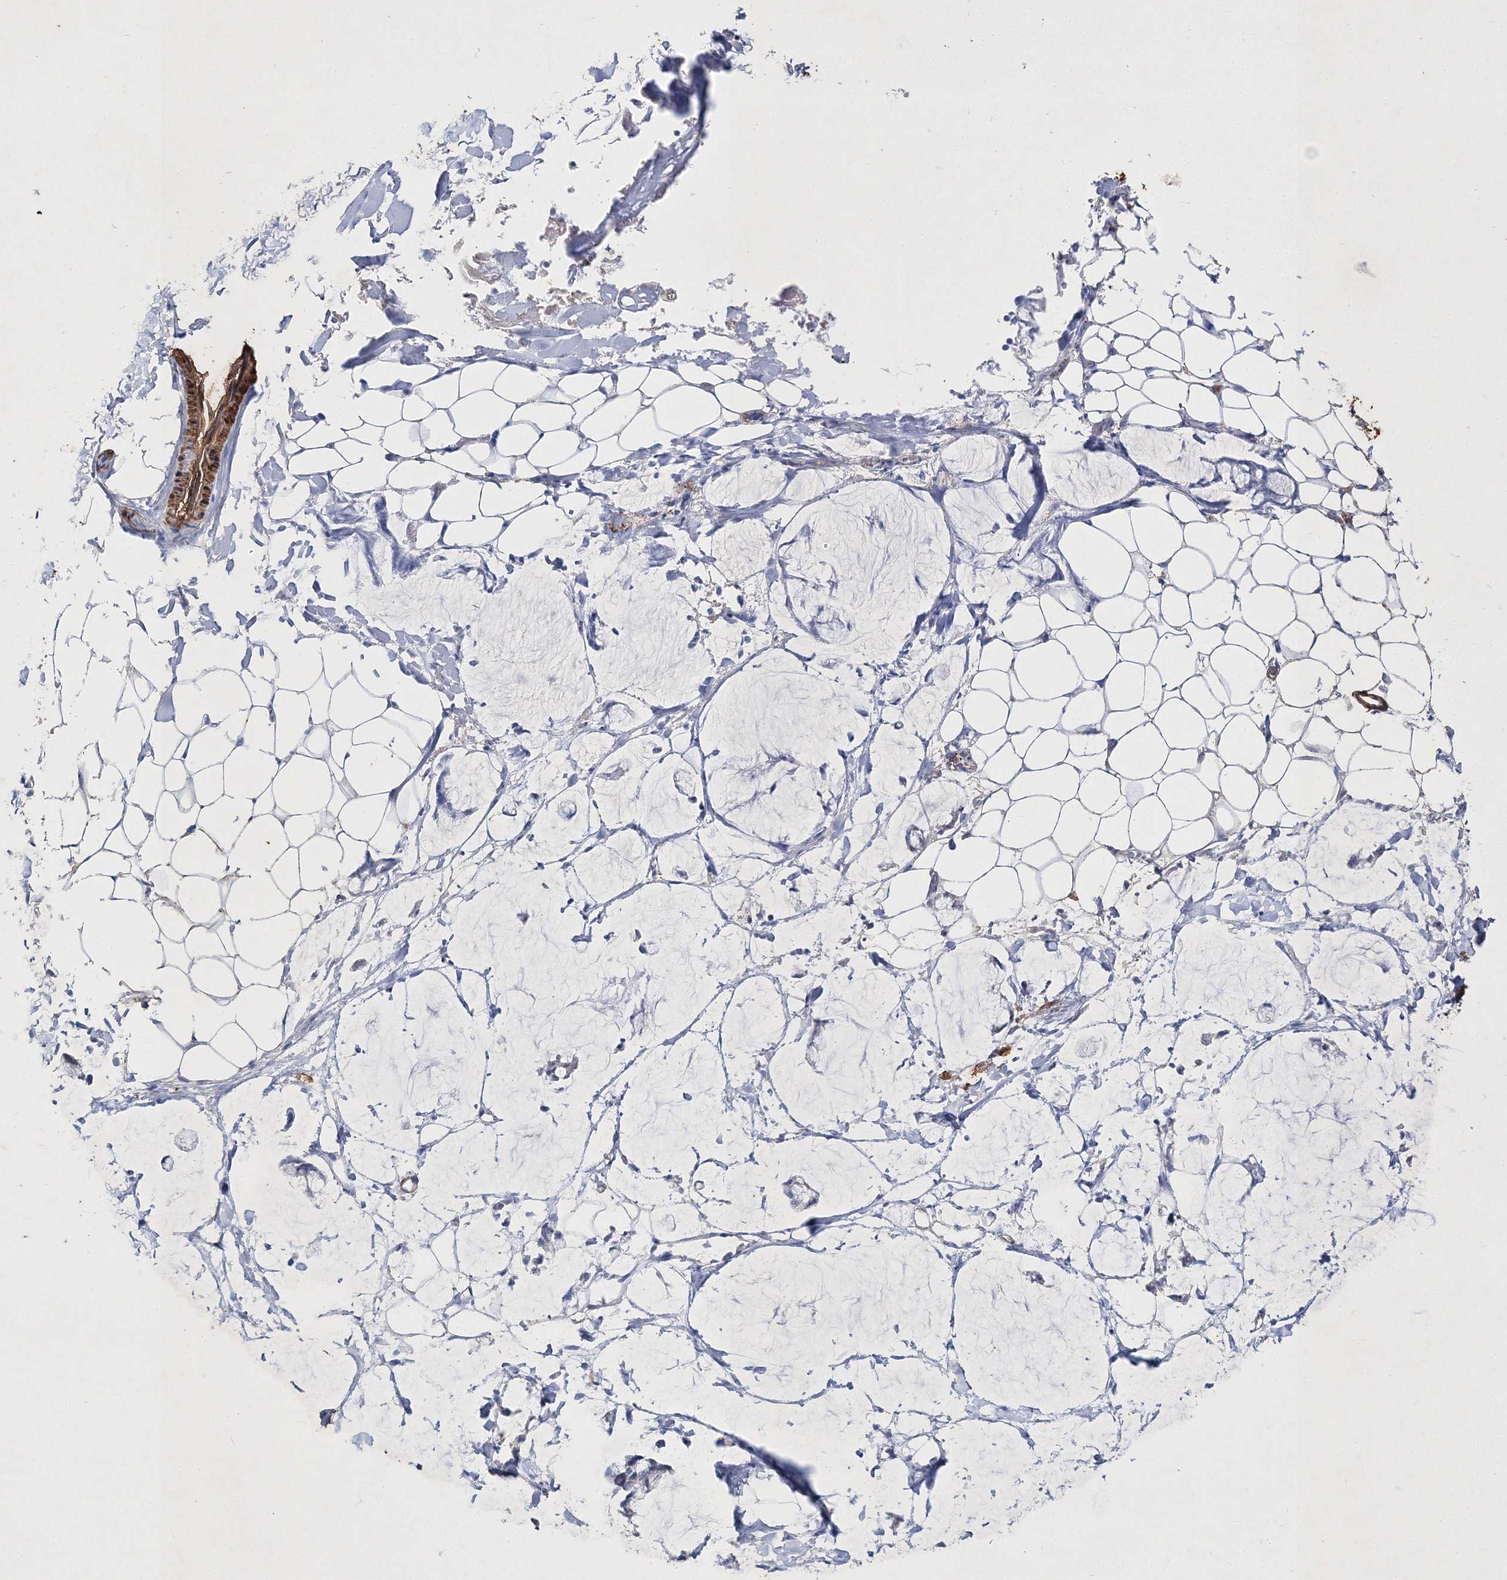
{"staining": {"intensity": "negative", "quantity": "none", "location": "none"}, "tissue": "adipose tissue", "cell_type": "Adipocytes", "image_type": "normal", "snomed": [{"axis": "morphology", "description": "Normal tissue, NOS"}, {"axis": "morphology", "description": "Adenocarcinoma, NOS"}, {"axis": "topography", "description": "Colon"}, {"axis": "topography", "description": "Peripheral nerve tissue"}], "caption": "Photomicrograph shows no protein positivity in adipocytes of normal adipose tissue.", "gene": "RTN2", "patient": {"sex": "male", "age": 14}}